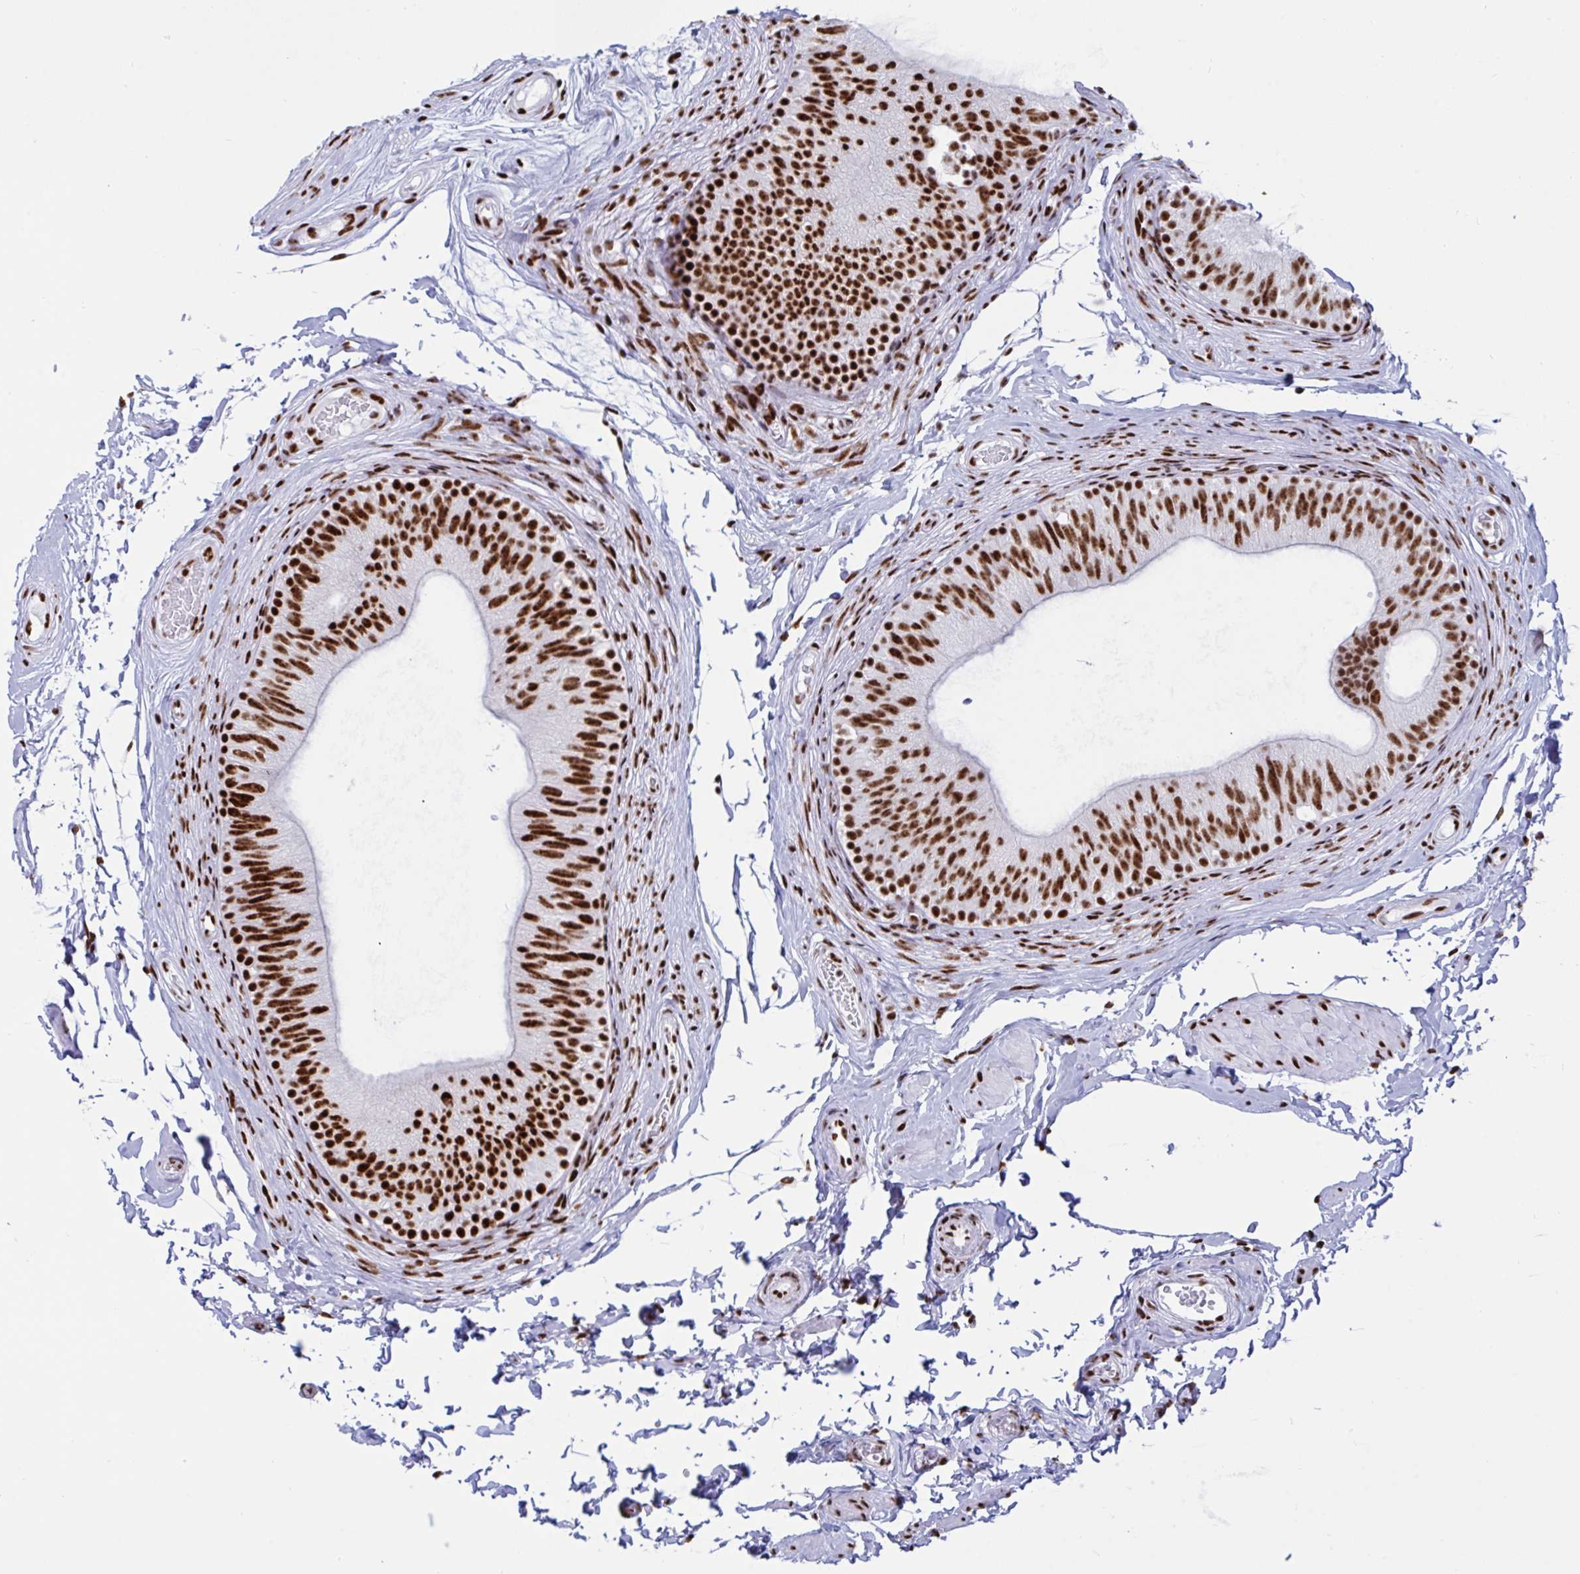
{"staining": {"intensity": "strong", "quantity": ">75%", "location": "nuclear"}, "tissue": "epididymis", "cell_type": "Glandular cells", "image_type": "normal", "snomed": [{"axis": "morphology", "description": "Normal tissue, NOS"}, {"axis": "topography", "description": "Epididymis, spermatic cord, NOS"}, {"axis": "topography", "description": "Epididymis"}, {"axis": "topography", "description": "Peripheral nerve tissue"}], "caption": "A high amount of strong nuclear positivity is present in approximately >75% of glandular cells in normal epididymis.", "gene": "IKZF2", "patient": {"sex": "male", "age": 29}}